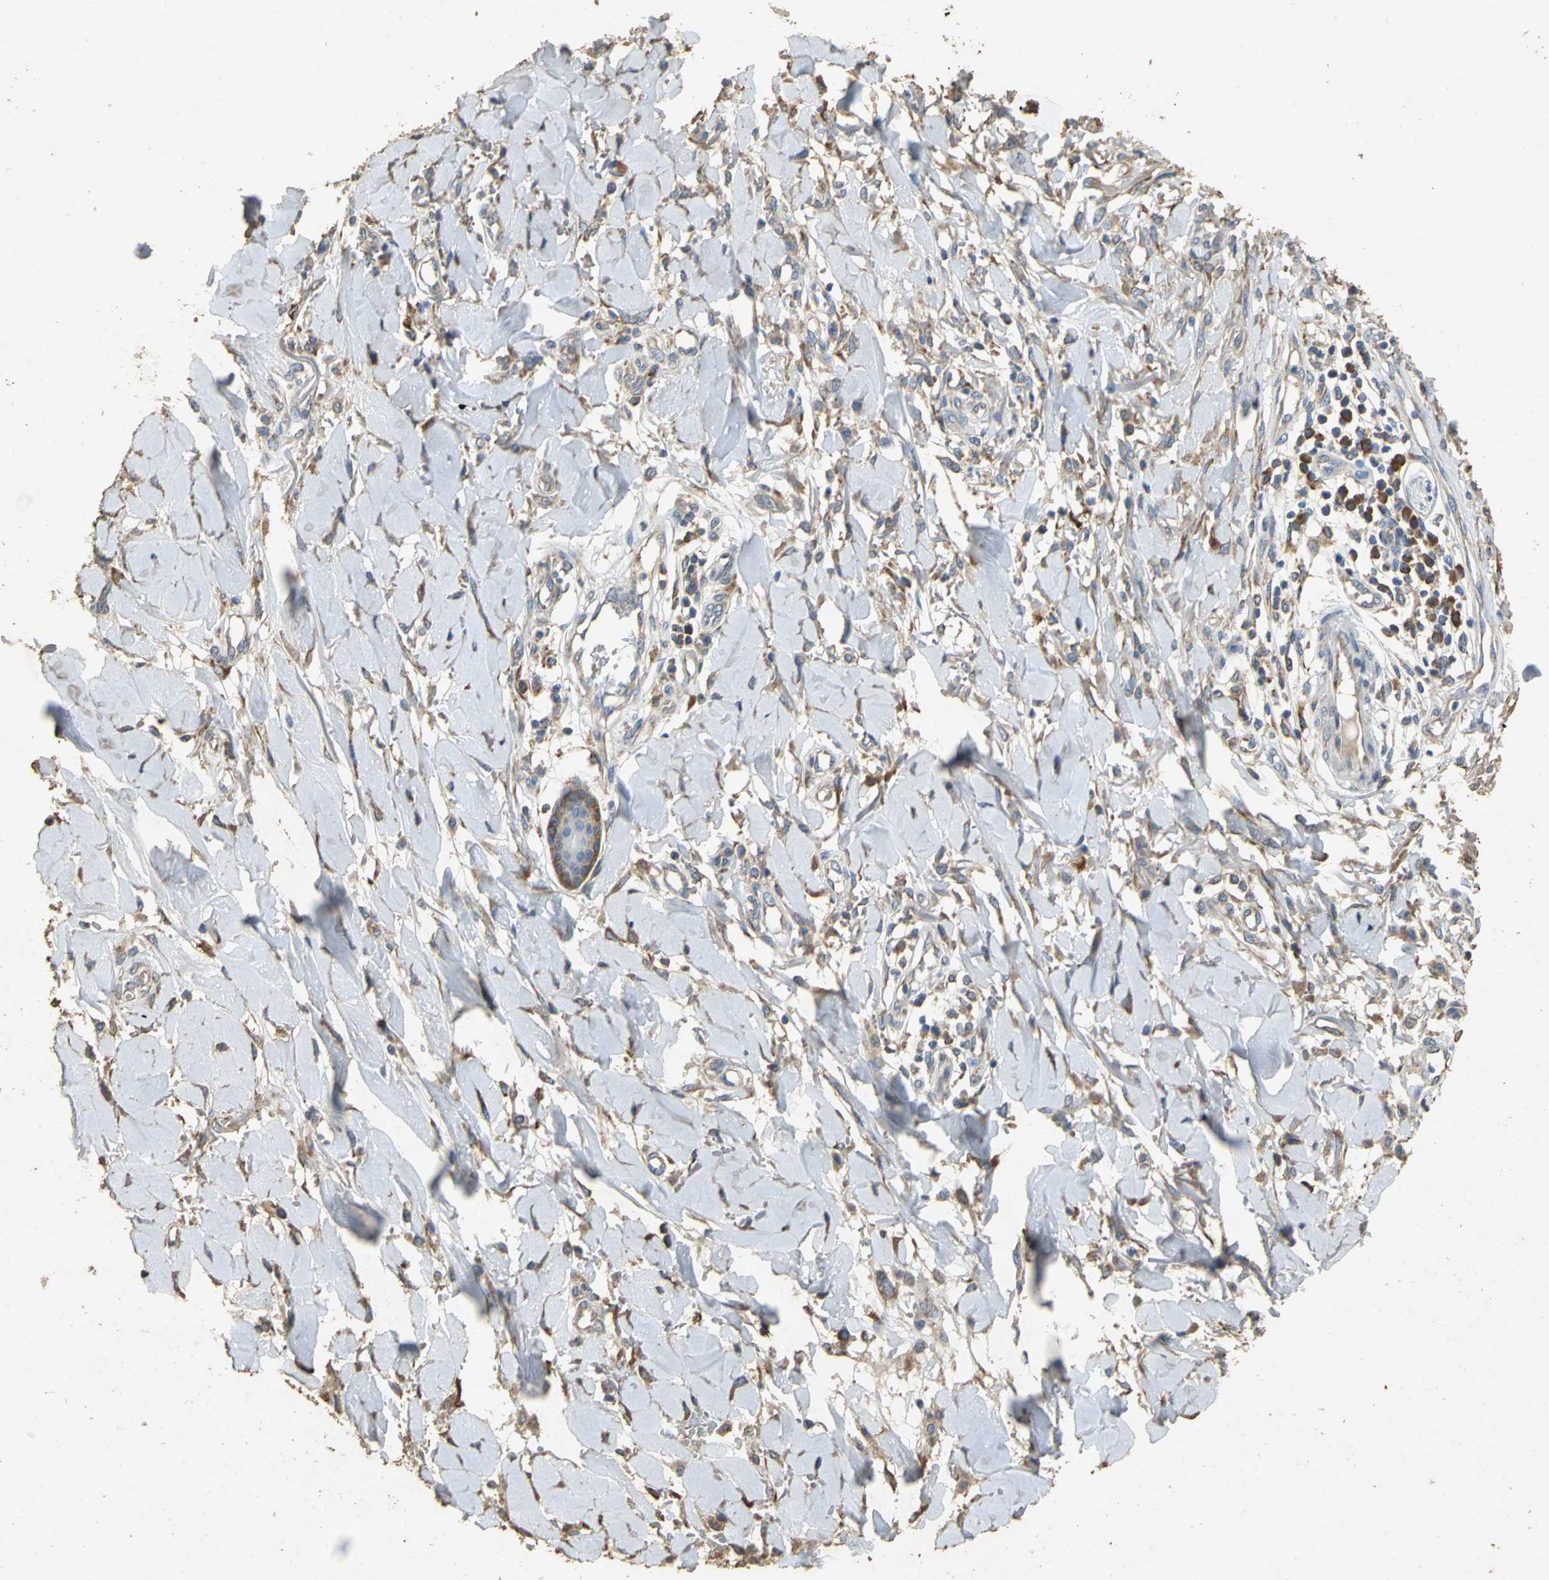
{"staining": {"intensity": "weak", "quantity": "25%-75%", "location": "cytoplasmic/membranous"}, "tissue": "skin cancer", "cell_type": "Tumor cells", "image_type": "cancer", "snomed": [{"axis": "morphology", "description": "Squamous cell carcinoma, NOS"}, {"axis": "topography", "description": "Skin"}], "caption": "Protein expression analysis of squamous cell carcinoma (skin) exhibits weak cytoplasmic/membranous staining in approximately 25%-75% of tumor cells. (IHC, brightfield microscopy, high magnification).", "gene": "ACSL4", "patient": {"sex": "female", "age": 78}}